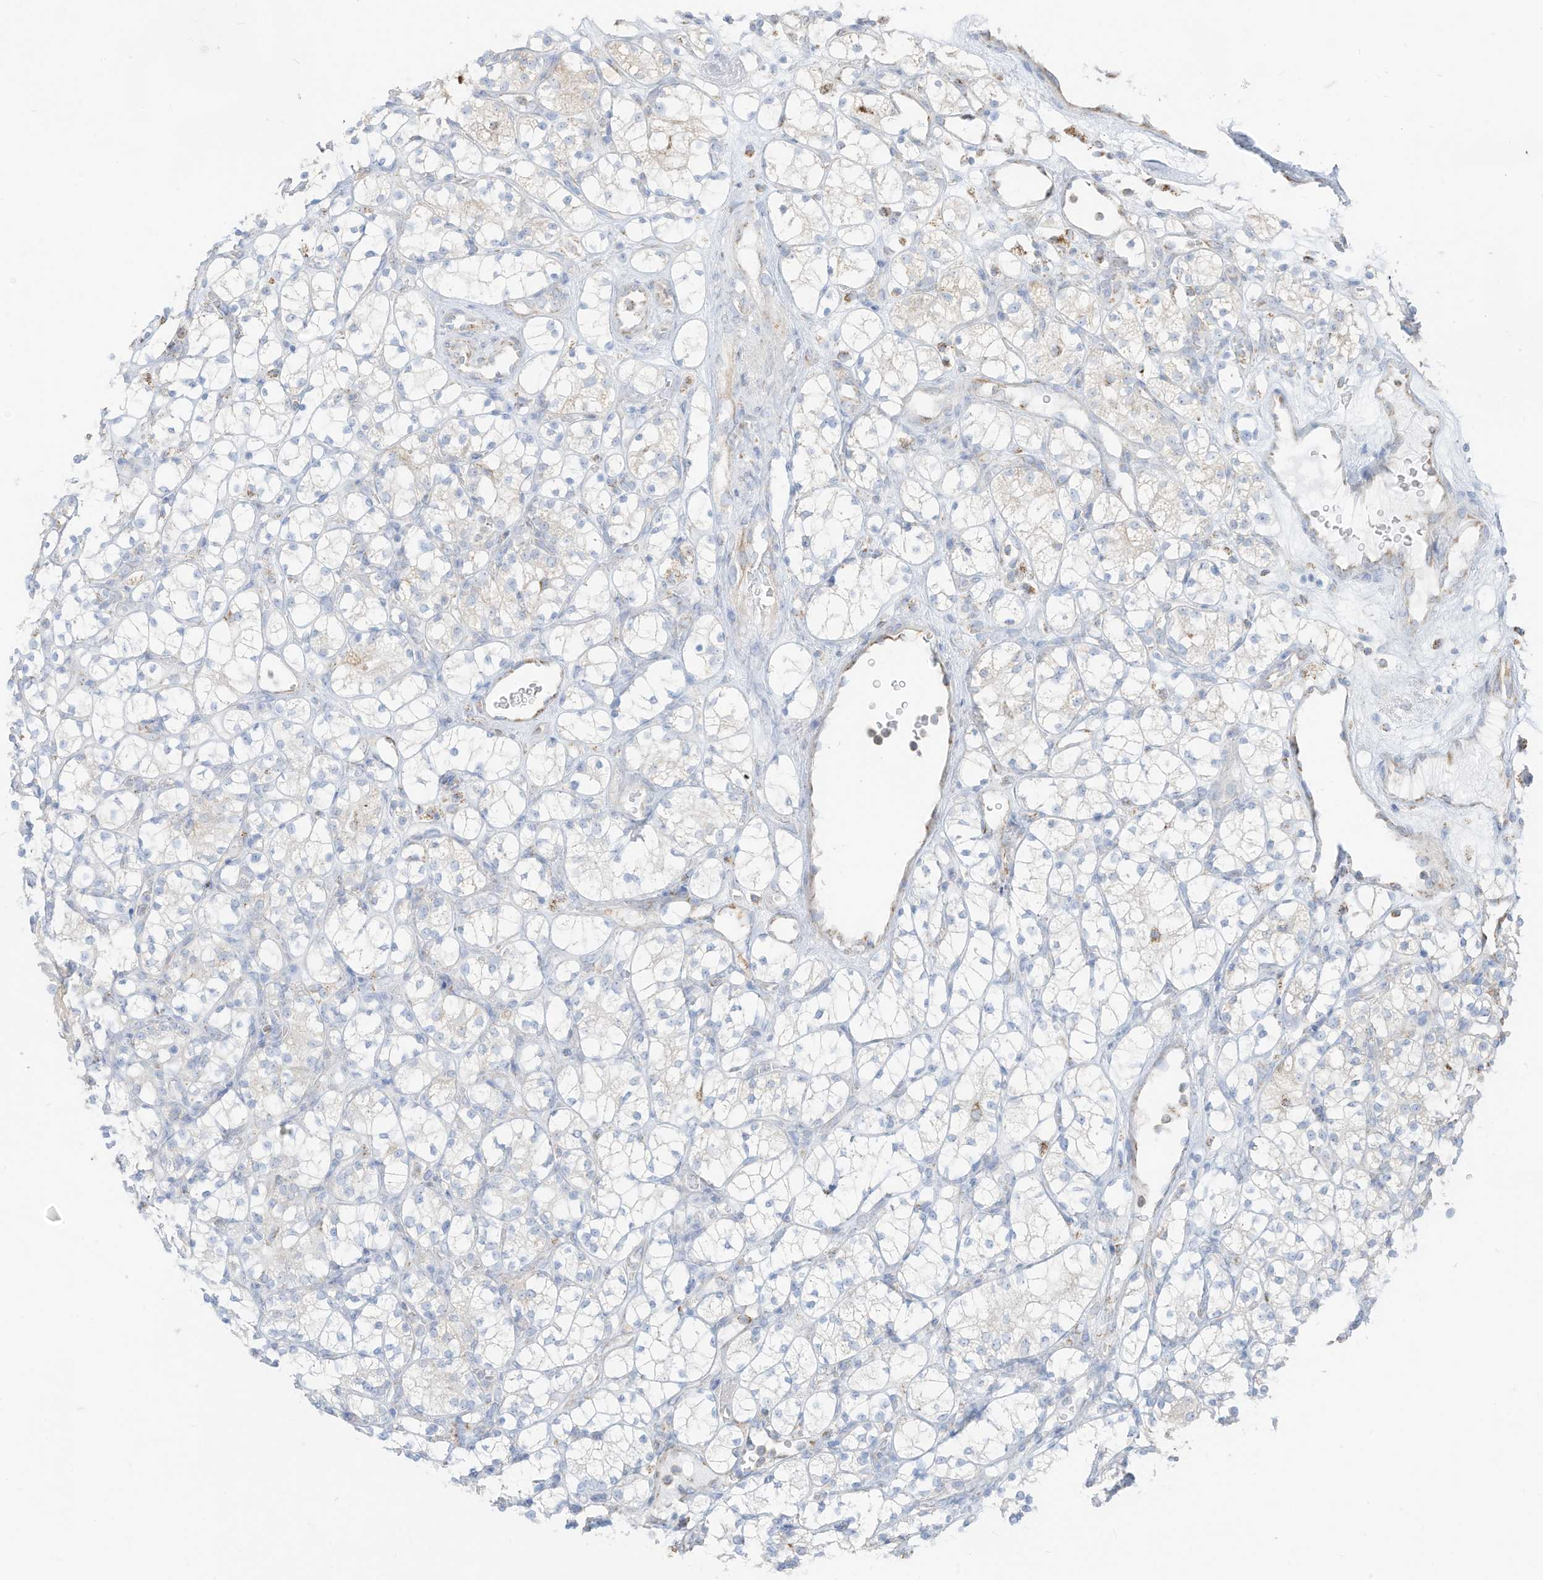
{"staining": {"intensity": "negative", "quantity": "none", "location": "none"}, "tissue": "renal cancer", "cell_type": "Tumor cells", "image_type": "cancer", "snomed": [{"axis": "morphology", "description": "Adenocarcinoma, NOS"}, {"axis": "topography", "description": "Kidney"}], "caption": "Image shows no protein positivity in tumor cells of renal cancer tissue.", "gene": "ETHE1", "patient": {"sex": "male", "age": 77}}